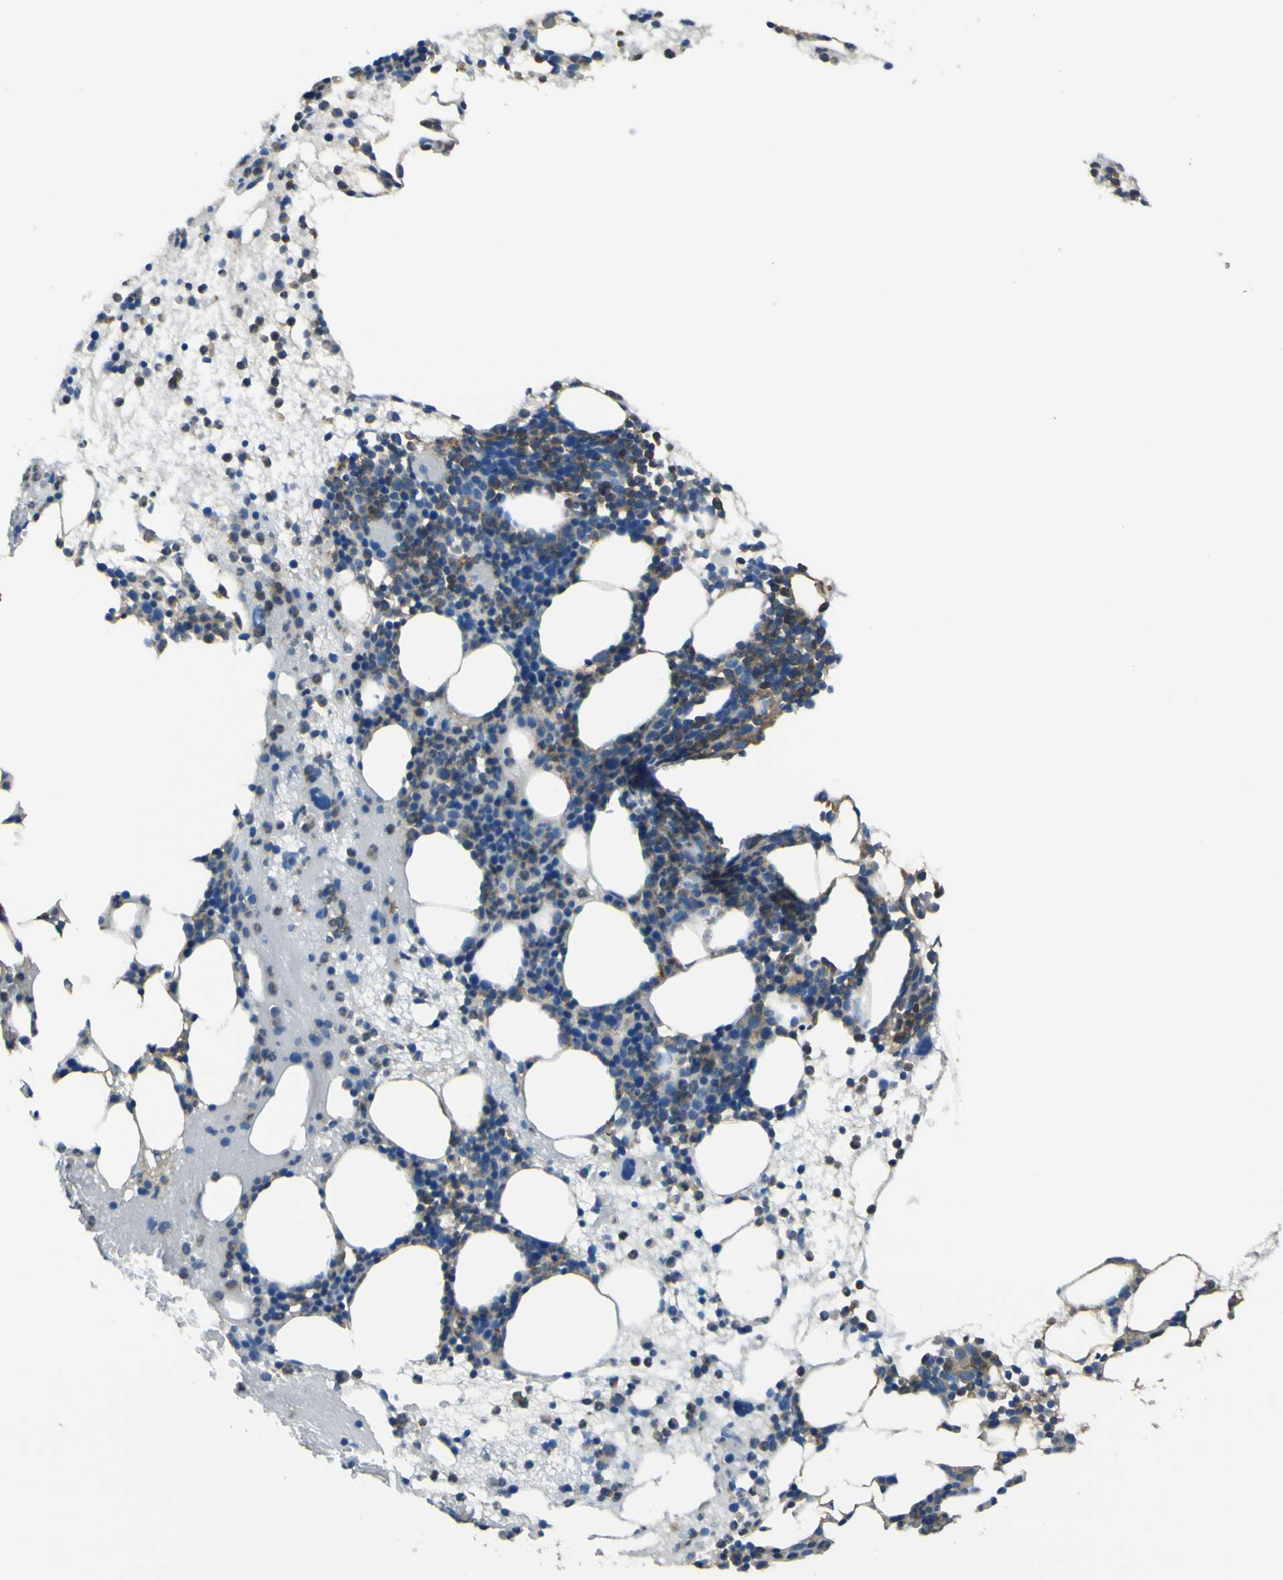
{"staining": {"intensity": "strong", "quantity": "25%-75%", "location": "cytoplasmic/membranous"}, "tissue": "bone marrow", "cell_type": "Hematopoietic cells", "image_type": "normal", "snomed": [{"axis": "morphology", "description": "Normal tissue, NOS"}, {"axis": "morphology", "description": "Inflammation, NOS"}, {"axis": "topography", "description": "Bone marrow"}], "caption": "Bone marrow stained with DAB immunohistochemistry (IHC) demonstrates high levels of strong cytoplasmic/membranous staining in about 25%-75% of hematopoietic cells. Immunohistochemistry (ihc) stains the protein in brown and the nuclei are stained blue.", "gene": "LAIR1", "patient": {"sex": "female", "age": 79}}